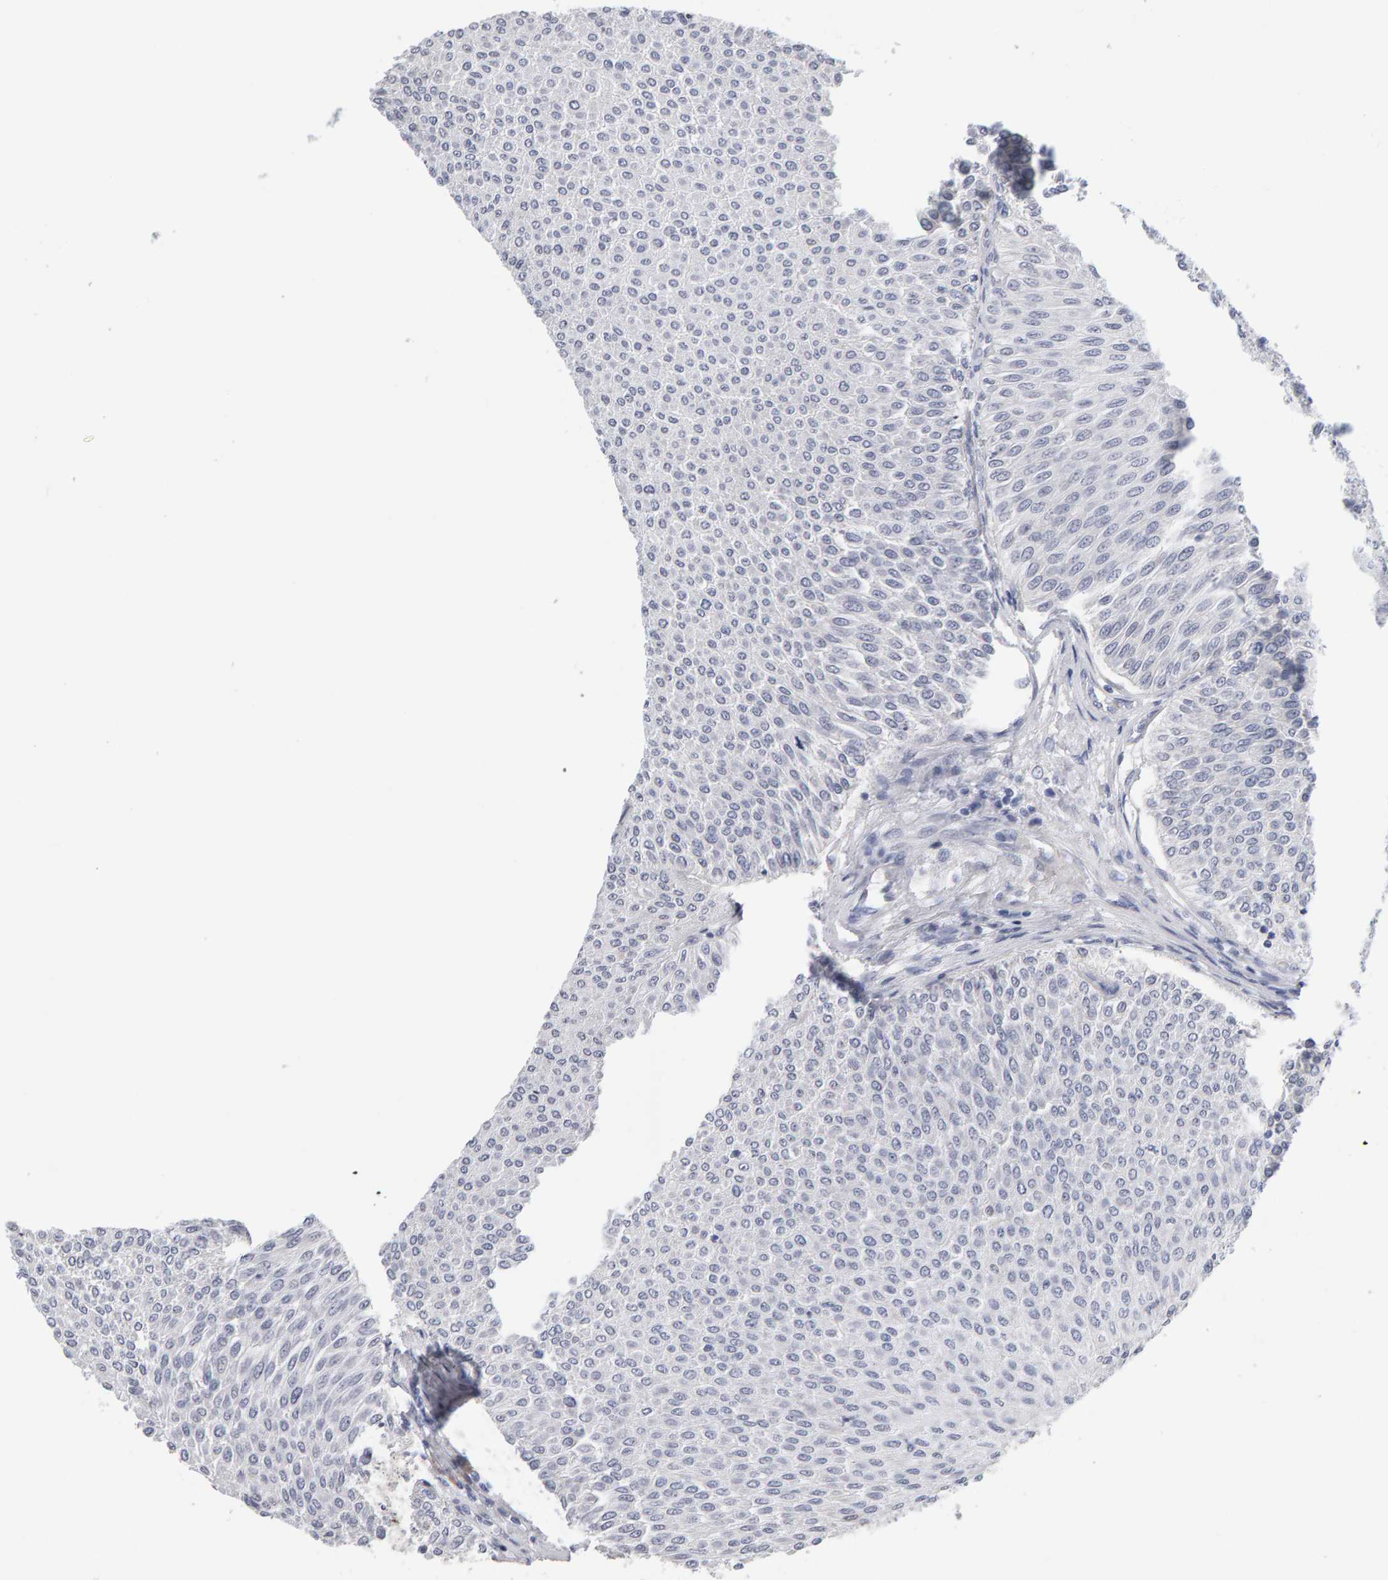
{"staining": {"intensity": "negative", "quantity": "none", "location": "none"}, "tissue": "urothelial cancer", "cell_type": "Tumor cells", "image_type": "cancer", "snomed": [{"axis": "morphology", "description": "Urothelial carcinoma, Low grade"}, {"axis": "topography", "description": "Urinary bladder"}], "caption": "Immunohistochemistry (IHC) of urothelial carcinoma (low-grade) displays no positivity in tumor cells.", "gene": "CTH", "patient": {"sex": "male", "age": 78}}